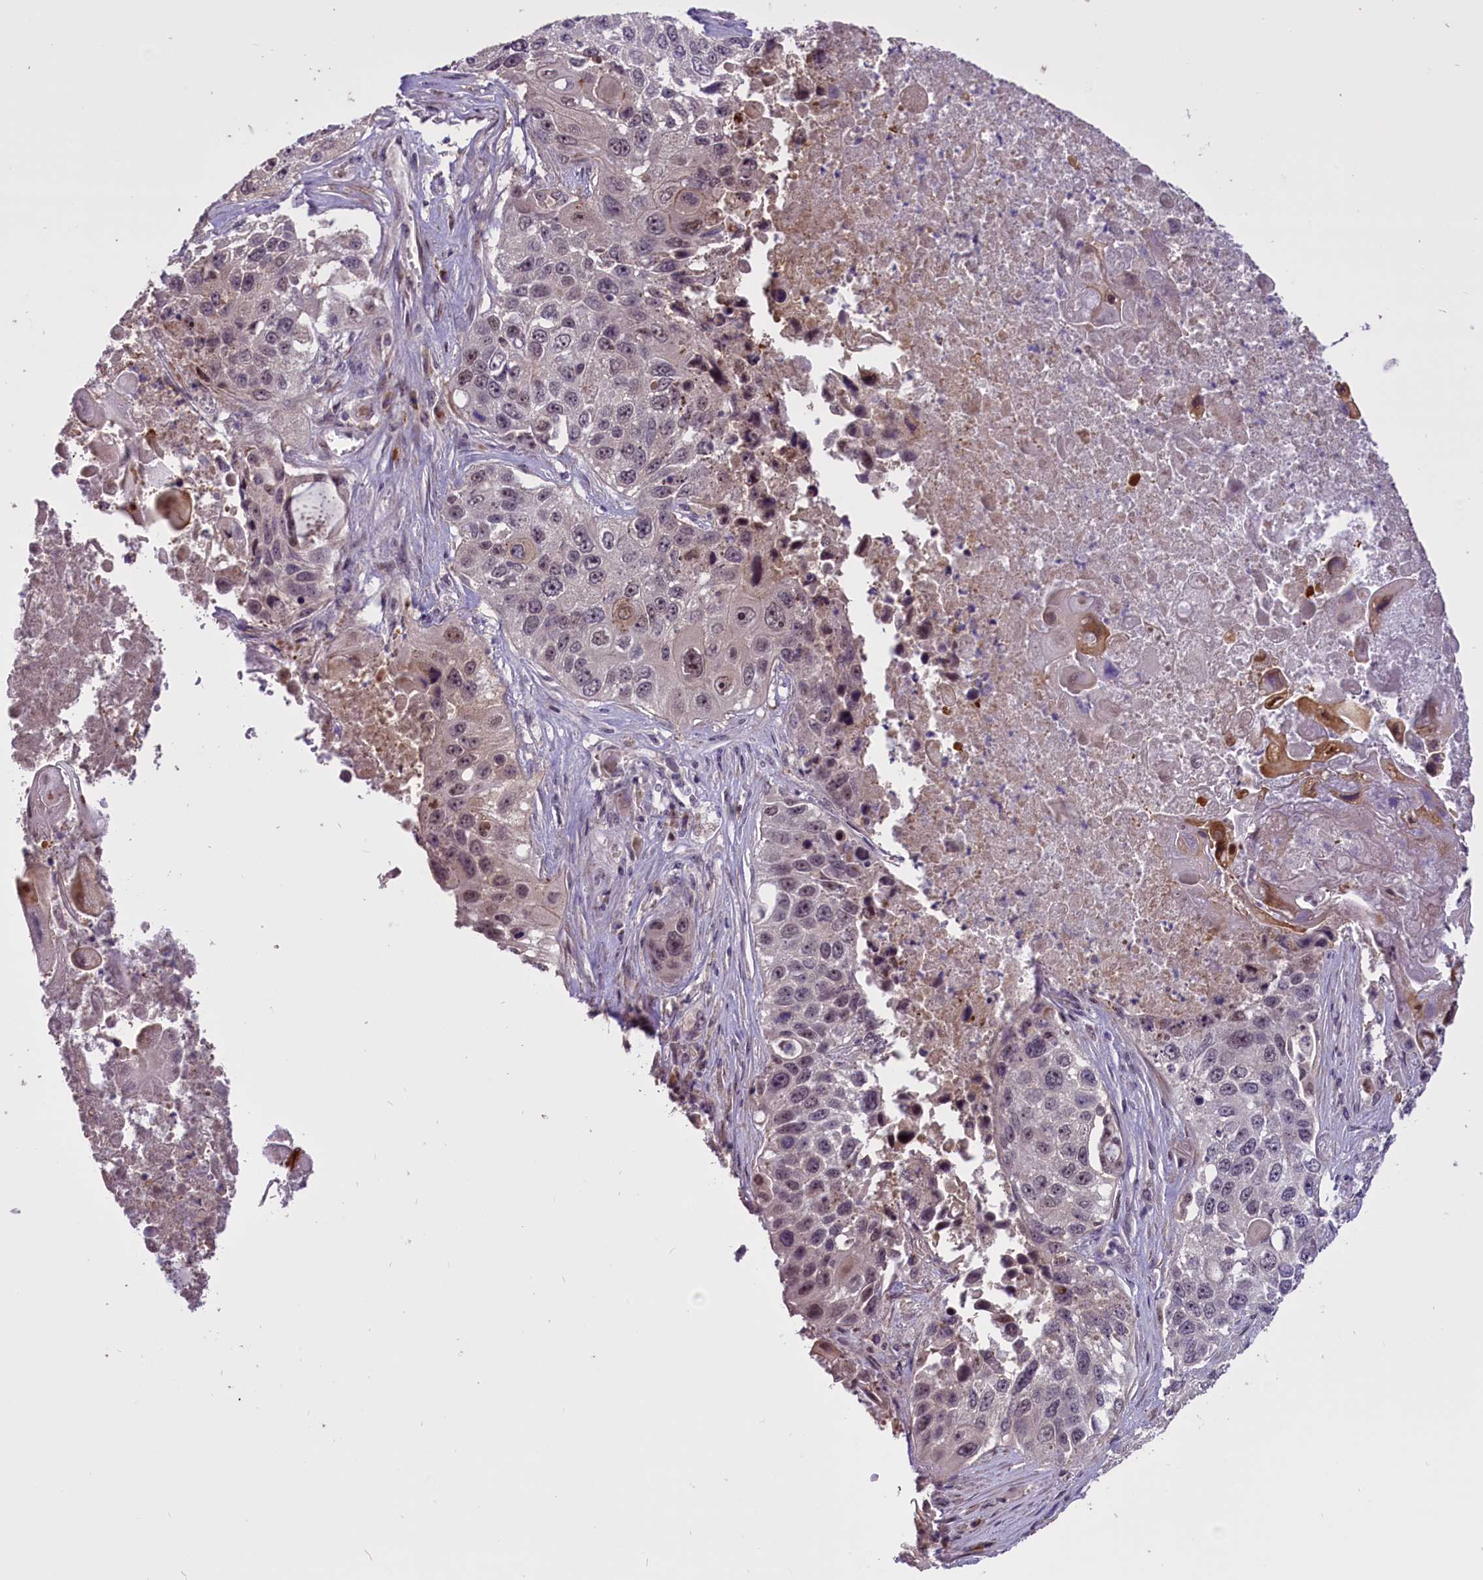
{"staining": {"intensity": "weak", "quantity": "25%-75%", "location": "nuclear"}, "tissue": "lung cancer", "cell_type": "Tumor cells", "image_type": "cancer", "snomed": [{"axis": "morphology", "description": "Squamous cell carcinoma, NOS"}, {"axis": "topography", "description": "Lung"}], "caption": "Immunohistochemistry (IHC) image of neoplastic tissue: squamous cell carcinoma (lung) stained using immunohistochemistry shows low levels of weak protein expression localized specifically in the nuclear of tumor cells, appearing as a nuclear brown color.", "gene": "ENHO", "patient": {"sex": "male", "age": 61}}